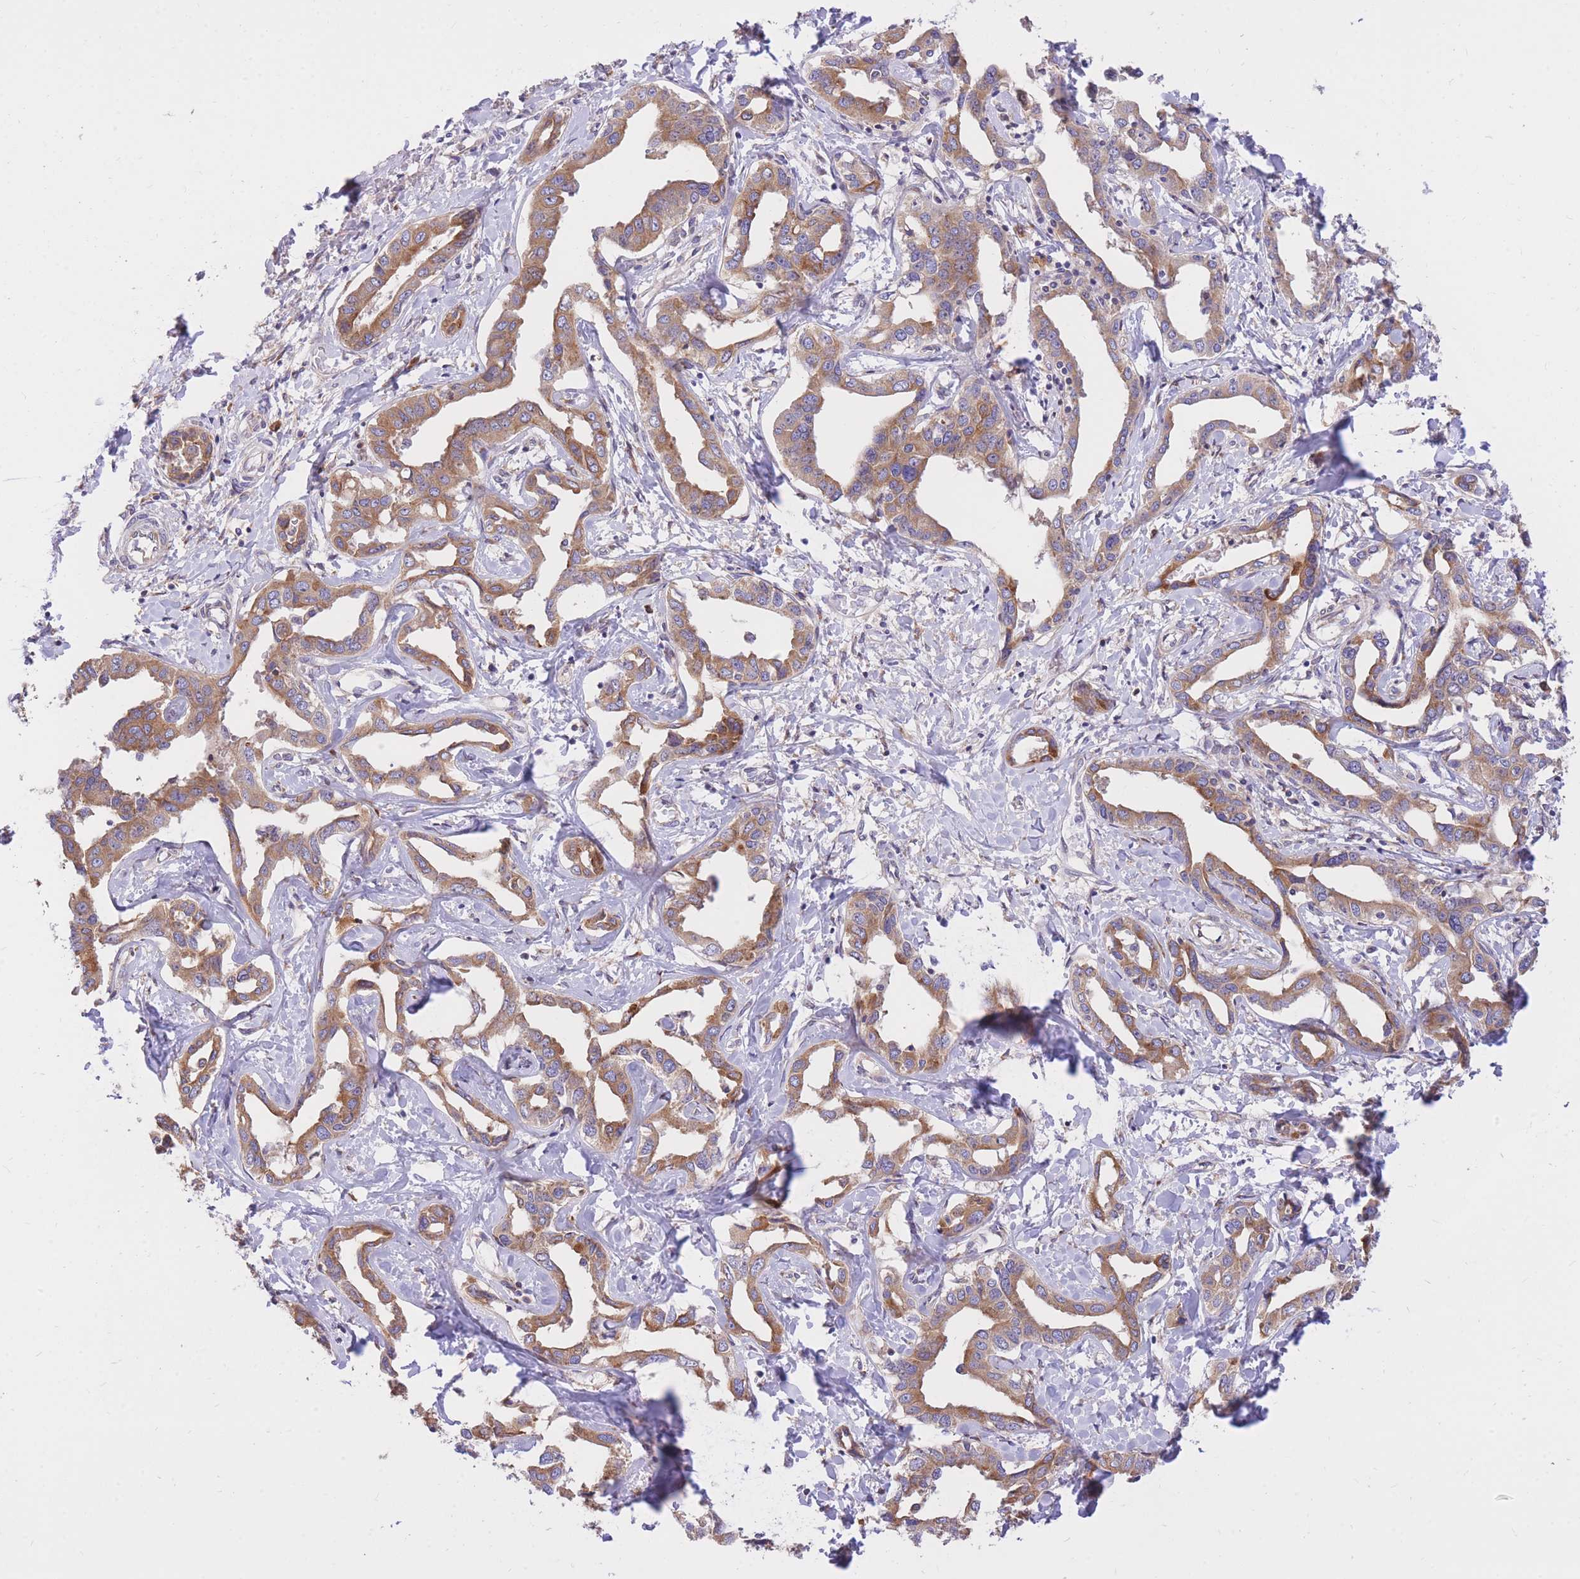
{"staining": {"intensity": "moderate", "quantity": ">75%", "location": "cytoplasmic/membranous"}, "tissue": "liver cancer", "cell_type": "Tumor cells", "image_type": "cancer", "snomed": [{"axis": "morphology", "description": "Cholangiocarcinoma"}, {"axis": "topography", "description": "Liver"}], "caption": "Immunohistochemistry histopathology image of neoplastic tissue: liver cancer stained using IHC displays medium levels of moderate protein expression localized specifically in the cytoplasmic/membranous of tumor cells, appearing as a cytoplasmic/membranous brown color.", "gene": "GBP7", "patient": {"sex": "male", "age": 59}}